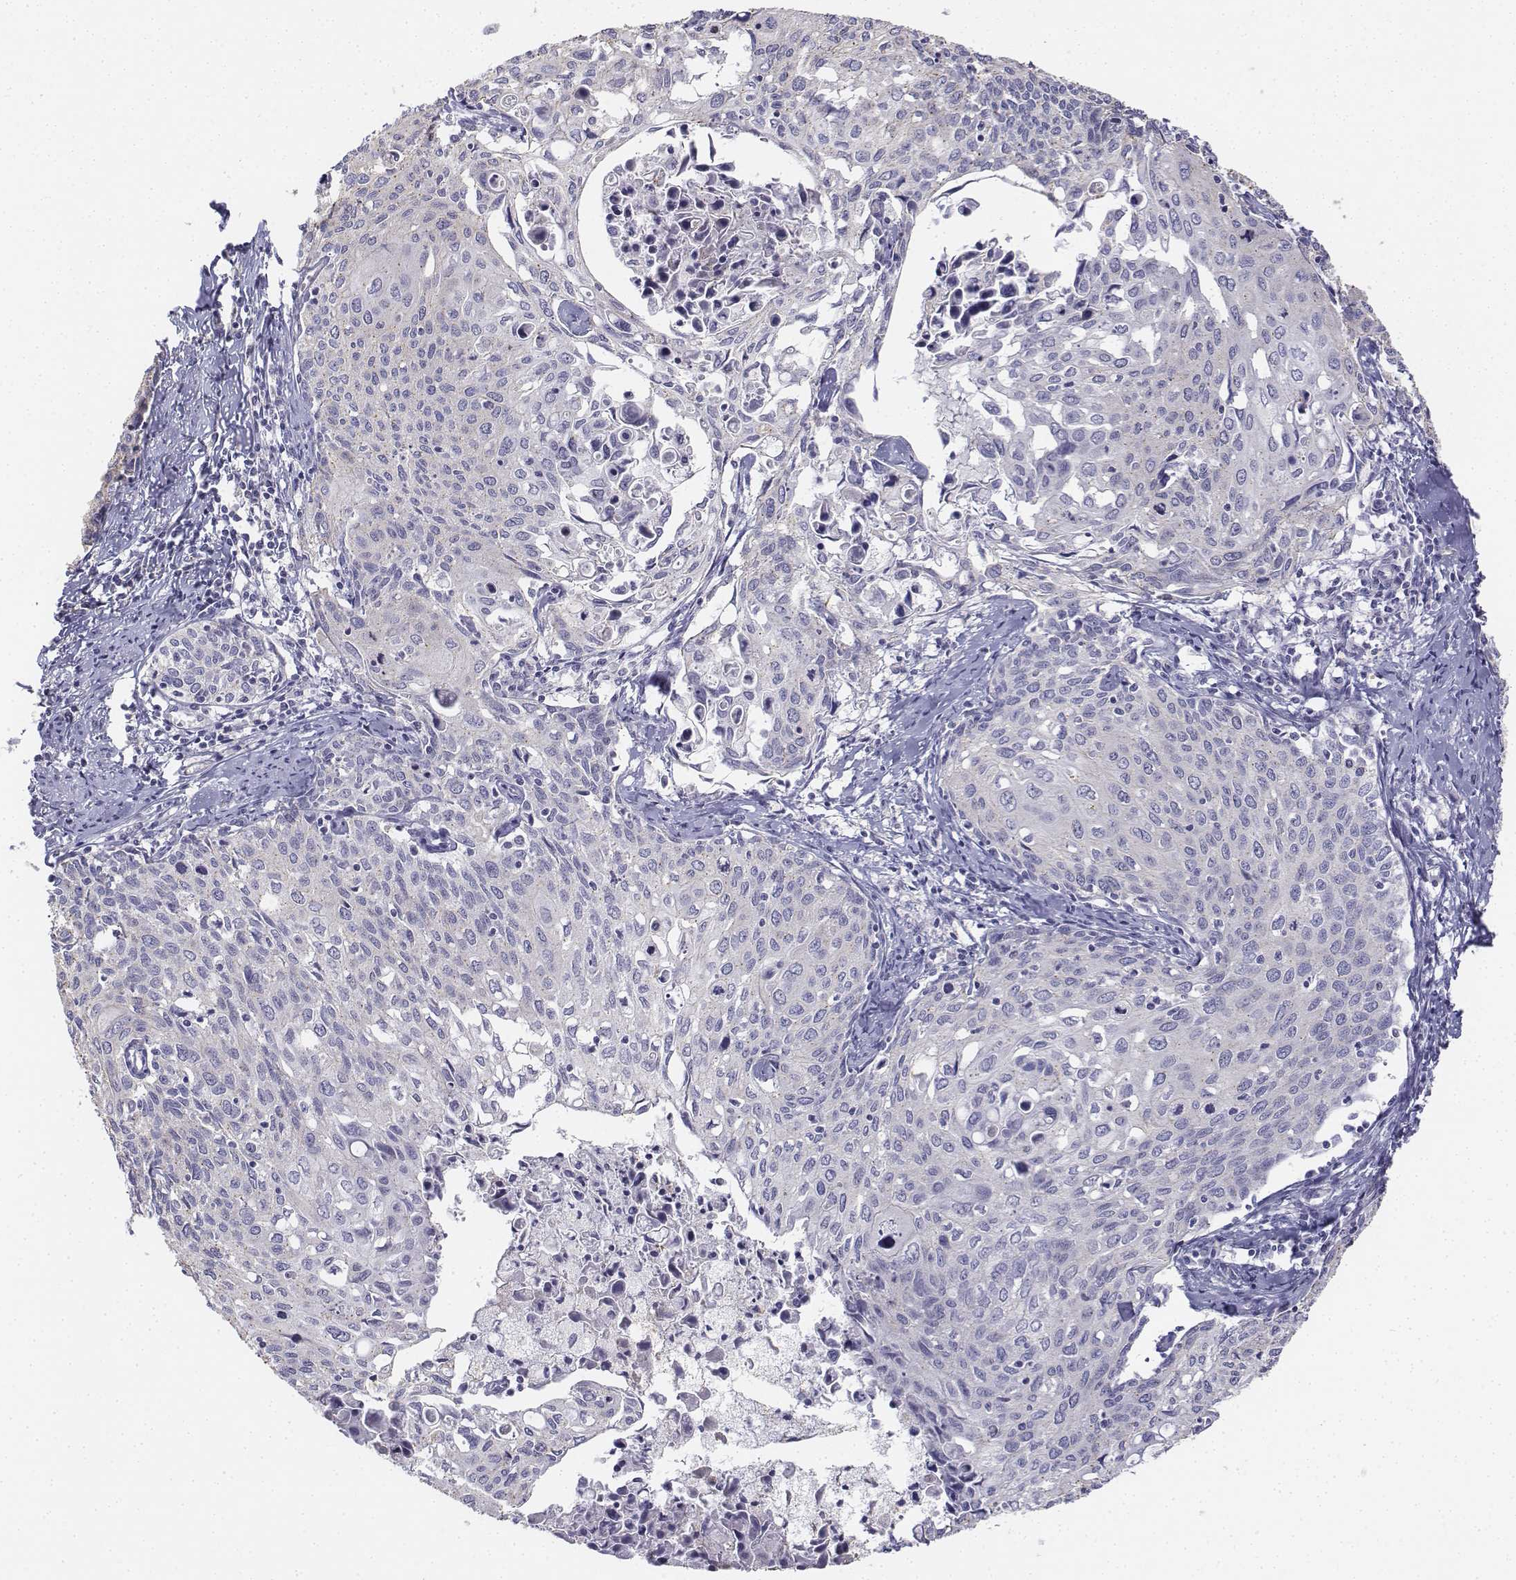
{"staining": {"intensity": "negative", "quantity": "none", "location": "none"}, "tissue": "cervical cancer", "cell_type": "Tumor cells", "image_type": "cancer", "snomed": [{"axis": "morphology", "description": "Squamous cell carcinoma, NOS"}, {"axis": "topography", "description": "Cervix"}], "caption": "Micrograph shows no protein staining in tumor cells of cervical cancer (squamous cell carcinoma) tissue.", "gene": "LGSN", "patient": {"sex": "female", "age": 62}}